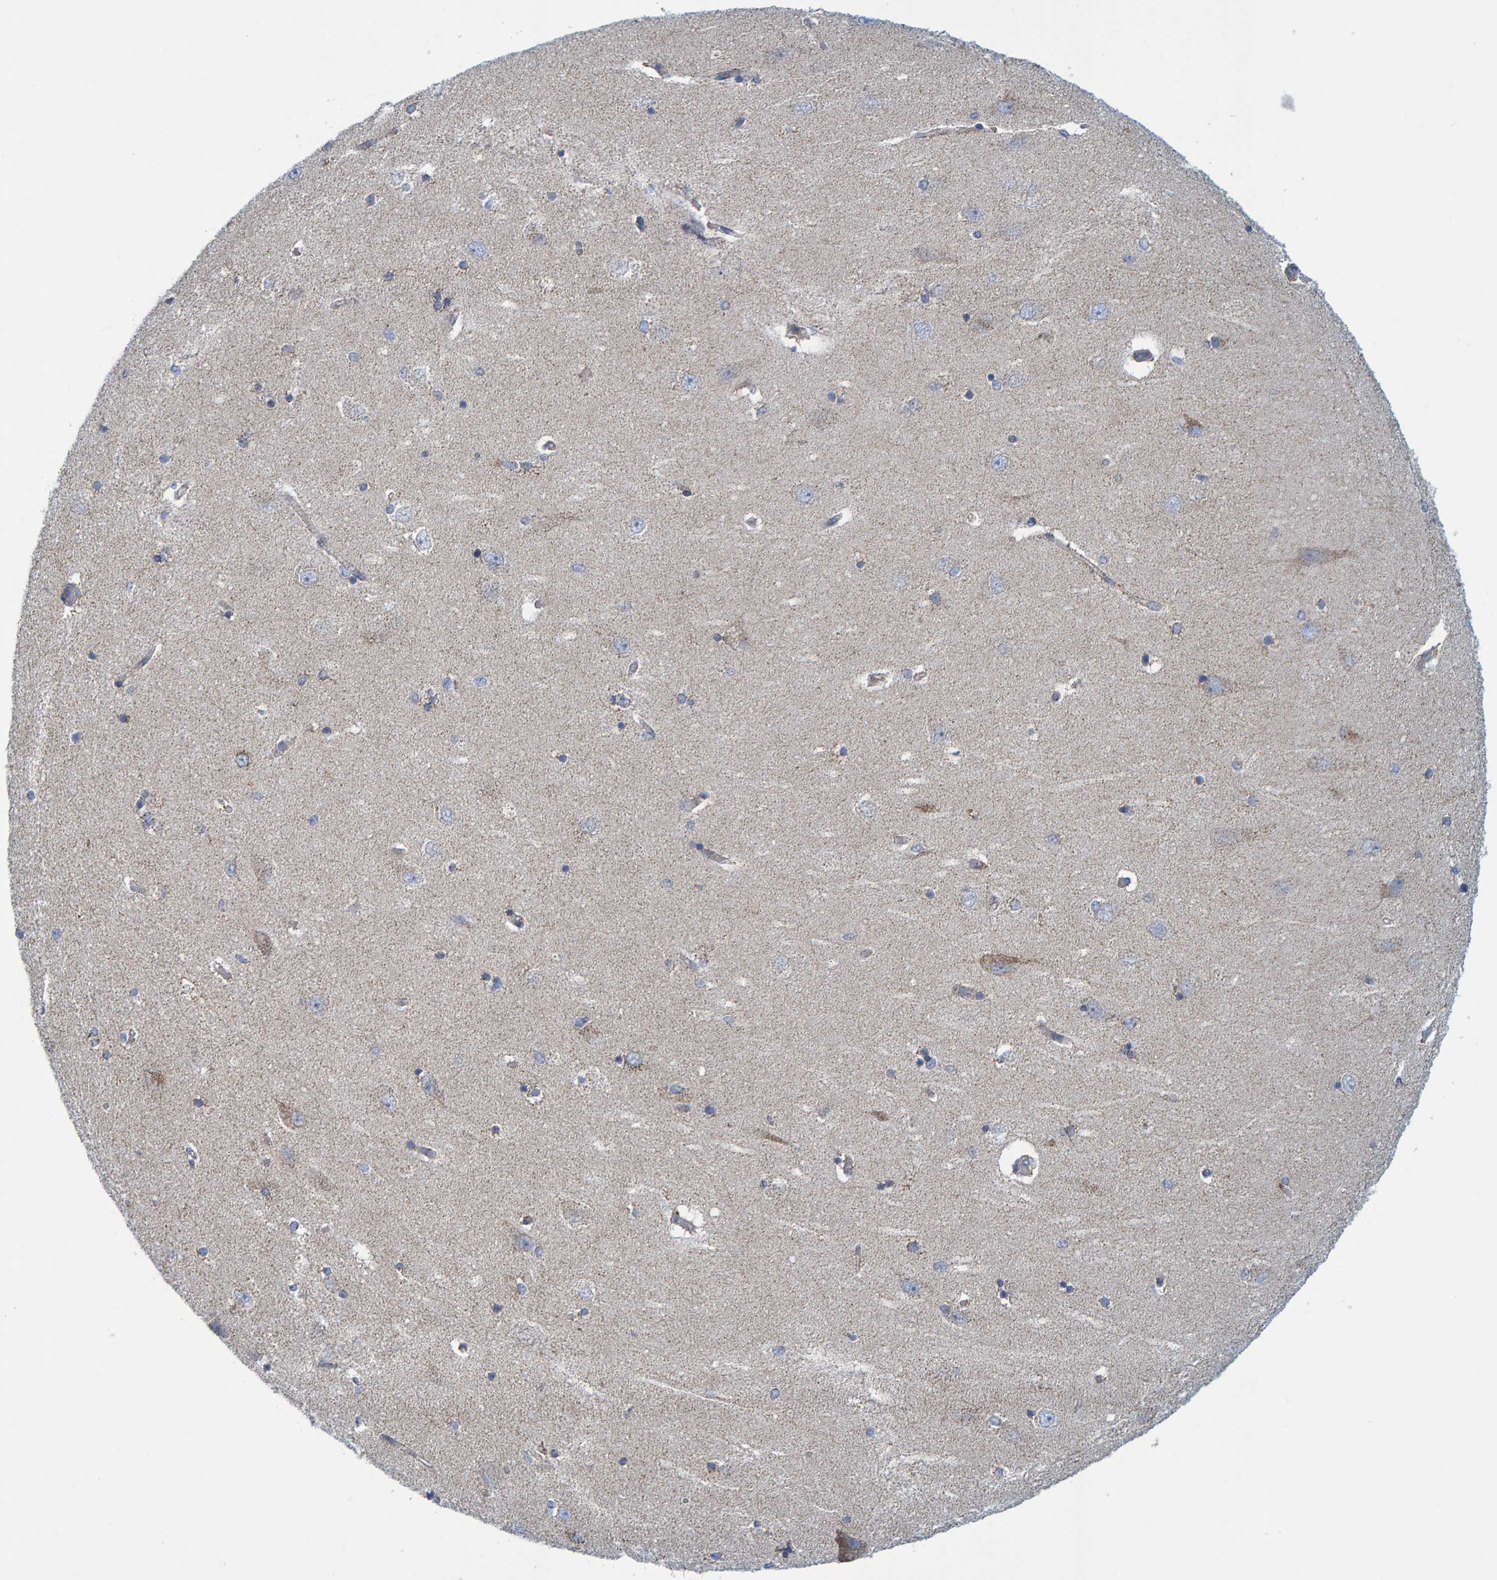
{"staining": {"intensity": "negative", "quantity": "none", "location": "none"}, "tissue": "hippocampus", "cell_type": "Glial cells", "image_type": "normal", "snomed": [{"axis": "morphology", "description": "Normal tissue, NOS"}, {"axis": "topography", "description": "Hippocampus"}], "caption": "High magnification brightfield microscopy of unremarkable hippocampus stained with DAB (3,3'-diaminobenzidine) (brown) and counterstained with hematoxylin (blue): glial cells show no significant staining. Nuclei are stained in blue.", "gene": "MRPS7", "patient": {"sex": "female", "age": 54}}